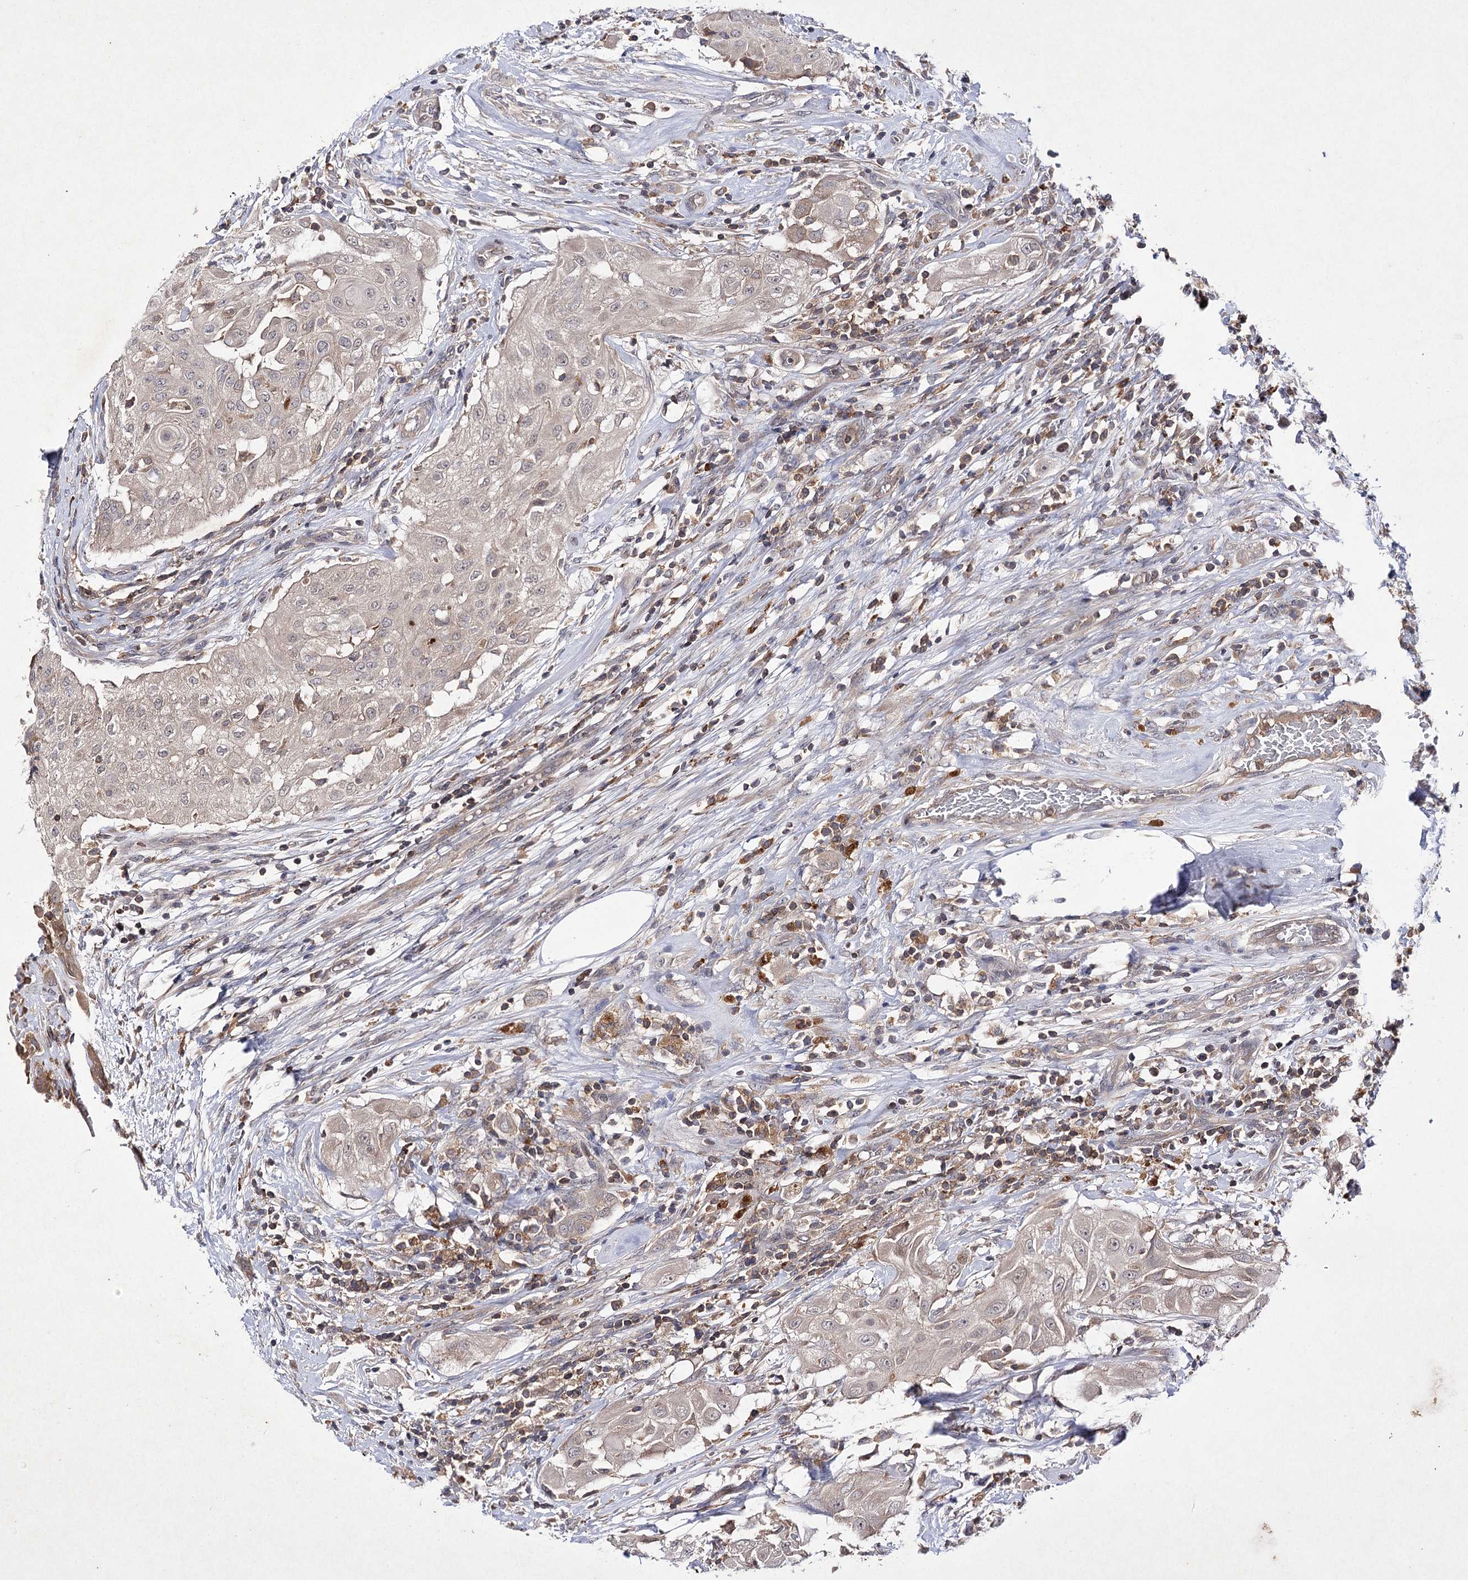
{"staining": {"intensity": "weak", "quantity": ">75%", "location": "cytoplasmic/membranous,nuclear"}, "tissue": "thyroid cancer", "cell_type": "Tumor cells", "image_type": "cancer", "snomed": [{"axis": "morphology", "description": "Papillary adenocarcinoma, NOS"}, {"axis": "topography", "description": "Thyroid gland"}], "caption": "IHC of thyroid papillary adenocarcinoma exhibits low levels of weak cytoplasmic/membranous and nuclear positivity in about >75% of tumor cells.", "gene": "BCR", "patient": {"sex": "female", "age": 59}}